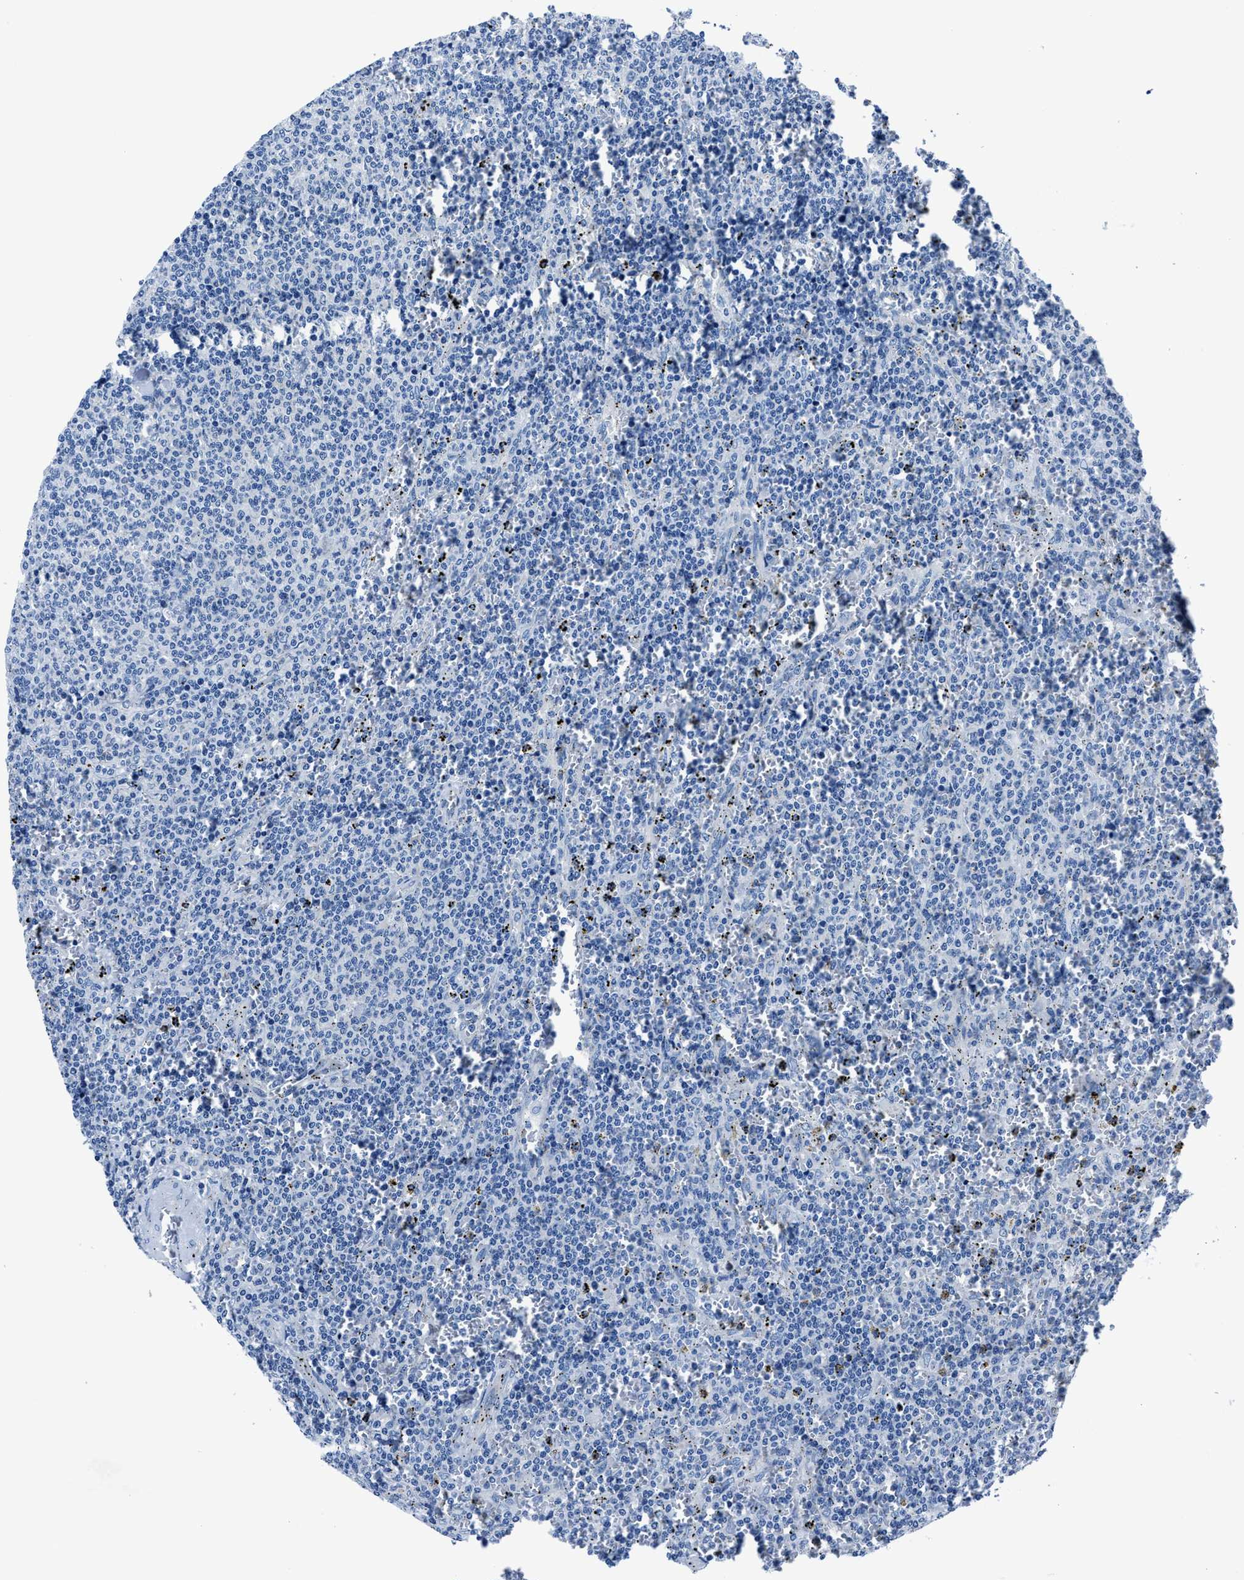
{"staining": {"intensity": "negative", "quantity": "none", "location": "none"}, "tissue": "lymphoma", "cell_type": "Tumor cells", "image_type": "cancer", "snomed": [{"axis": "morphology", "description": "Malignant lymphoma, non-Hodgkin's type, Low grade"}, {"axis": "topography", "description": "Spleen"}], "caption": "Immunohistochemistry (IHC) of malignant lymphoma, non-Hodgkin's type (low-grade) exhibits no staining in tumor cells. (DAB (3,3'-diaminobenzidine) immunohistochemistry with hematoxylin counter stain).", "gene": "LMO7", "patient": {"sex": "female", "age": 50}}